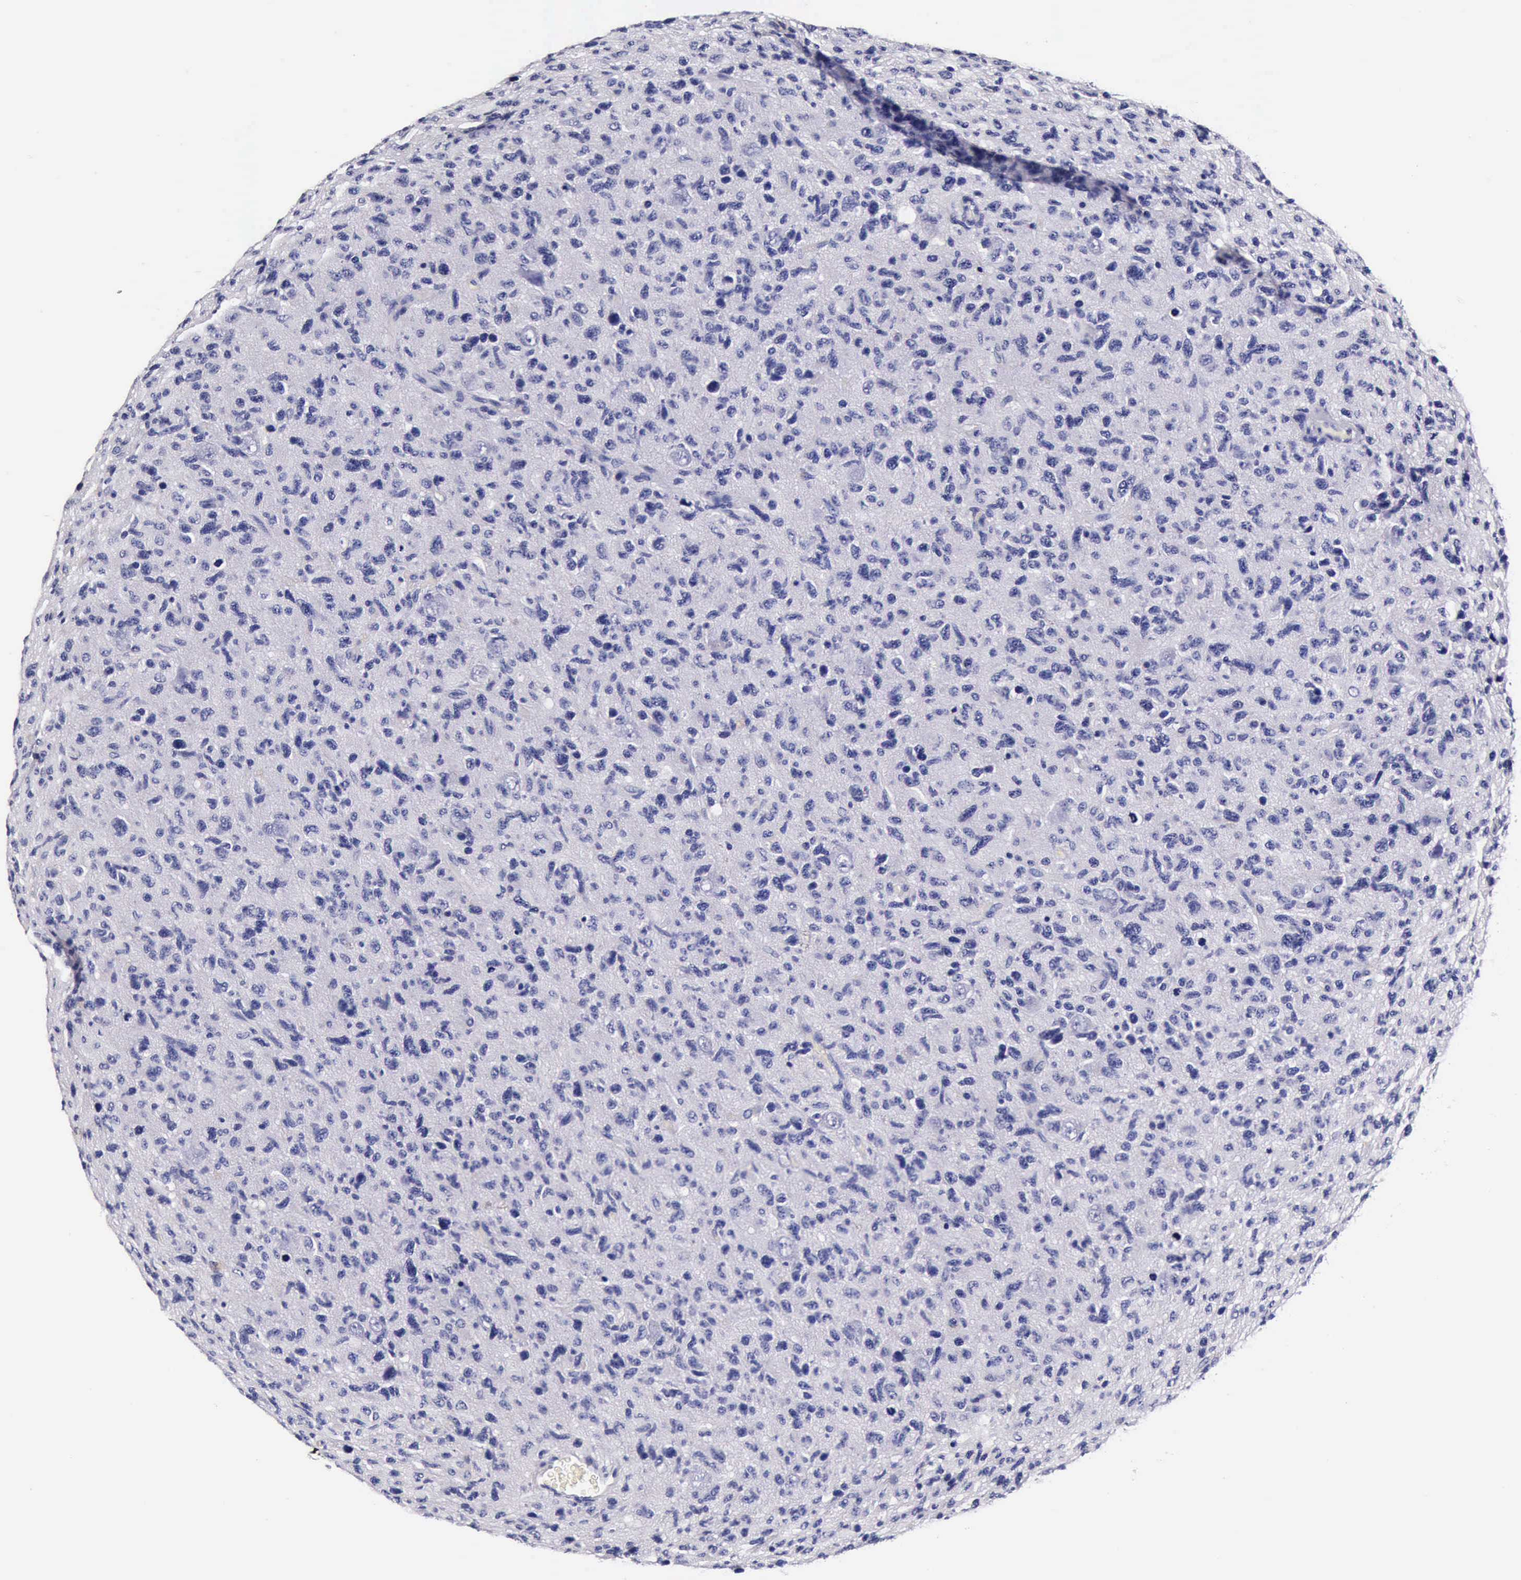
{"staining": {"intensity": "negative", "quantity": "none", "location": "none"}, "tissue": "glioma", "cell_type": "Tumor cells", "image_type": "cancer", "snomed": [{"axis": "morphology", "description": "Glioma, malignant, High grade"}, {"axis": "topography", "description": "Brain"}], "caption": "The micrograph shows no staining of tumor cells in malignant glioma (high-grade).", "gene": "IAPP", "patient": {"sex": "female", "age": 60}}